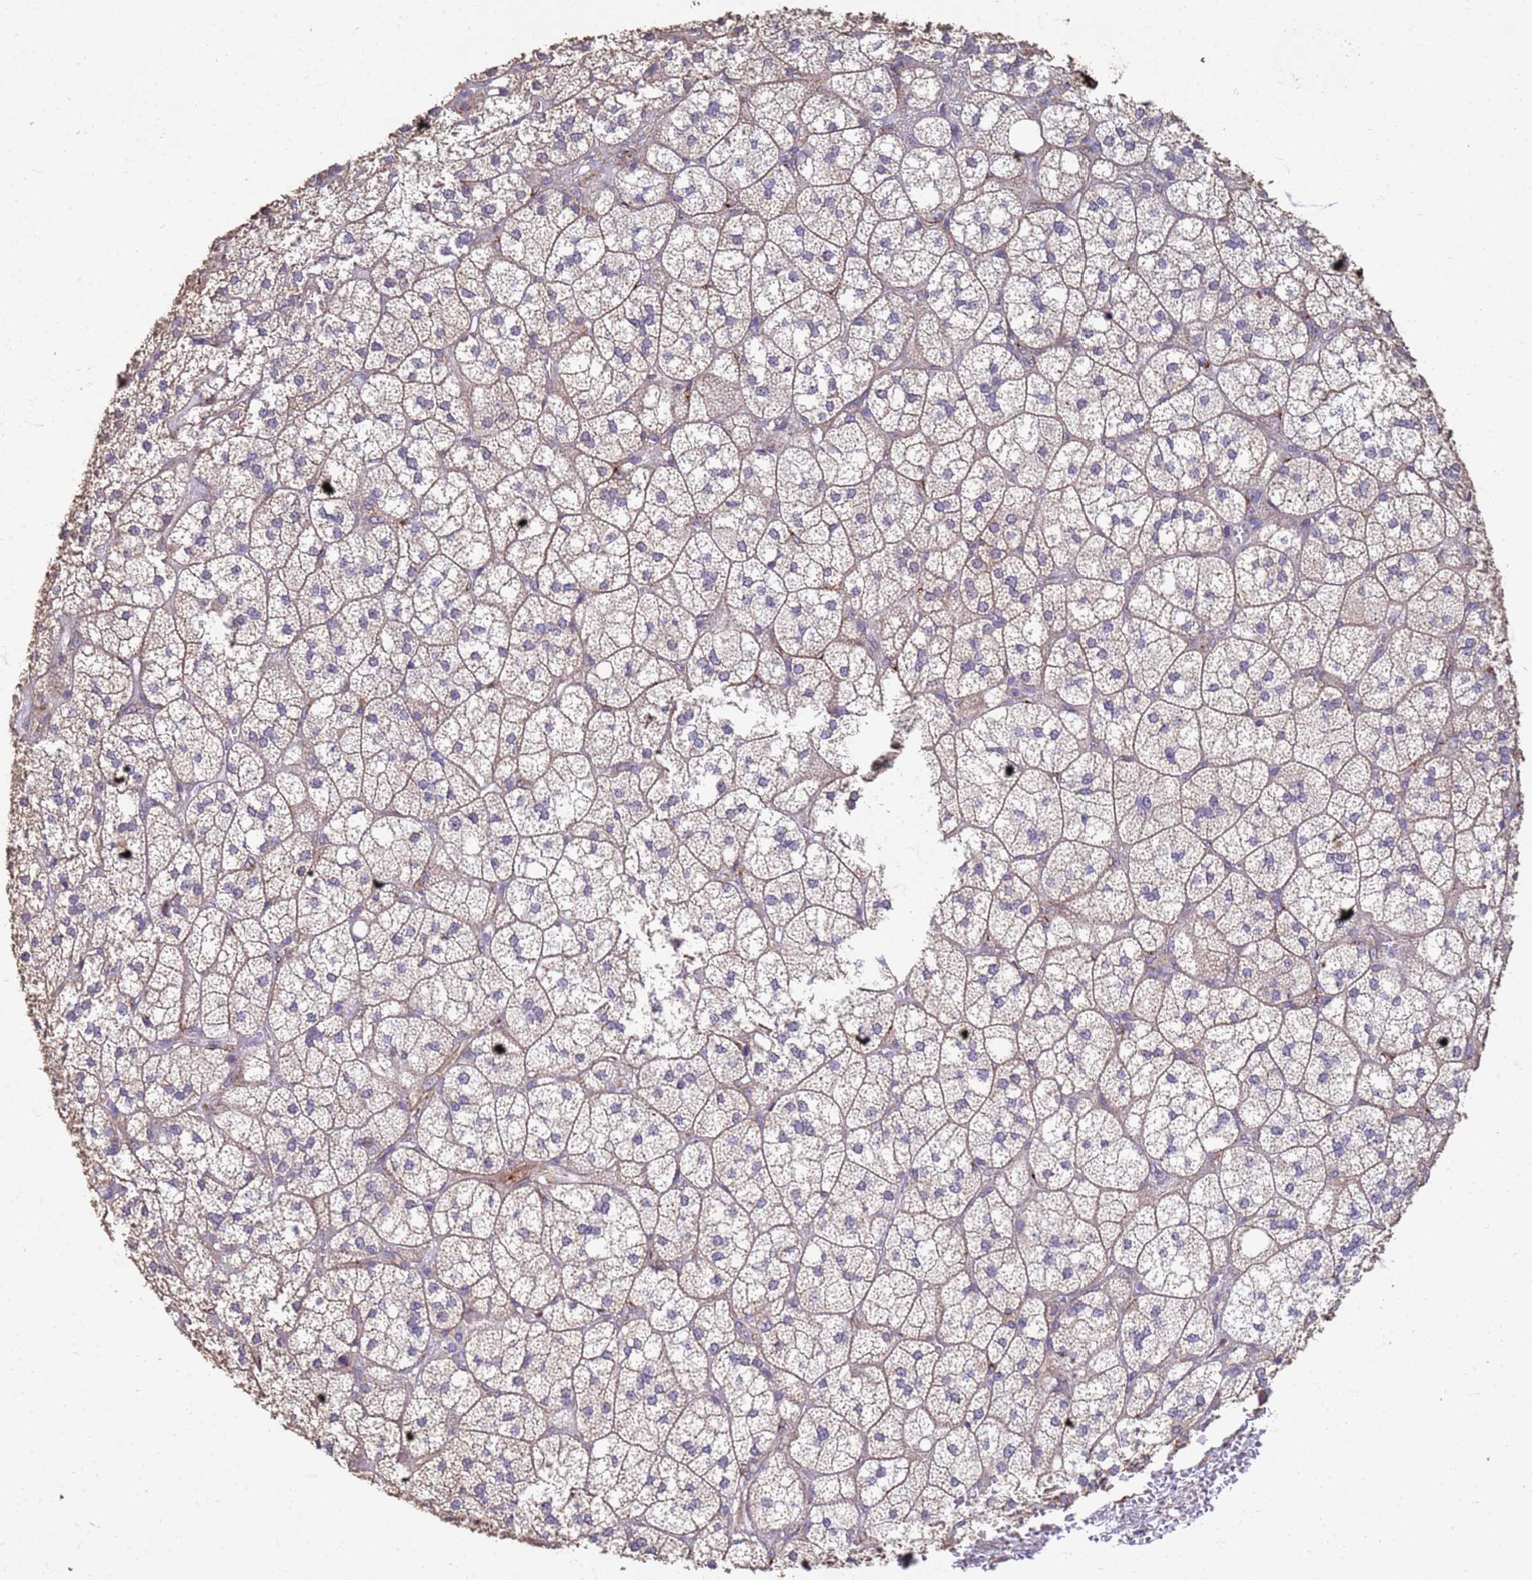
{"staining": {"intensity": "weak", "quantity": "25%-75%", "location": "cytoplasmic/membranous"}, "tissue": "adrenal gland", "cell_type": "Glandular cells", "image_type": "normal", "snomed": [{"axis": "morphology", "description": "Normal tissue, NOS"}, {"axis": "topography", "description": "Adrenal gland"}], "caption": "Immunohistochemical staining of unremarkable adrenal gland reveals 25%-75% levels of weak cytoplasmic/membranous protein positivity in approximately 25%-75% of glandular cells.", "gene": "SLC25A15", "patient": {"sex": "male", "age": 61}}